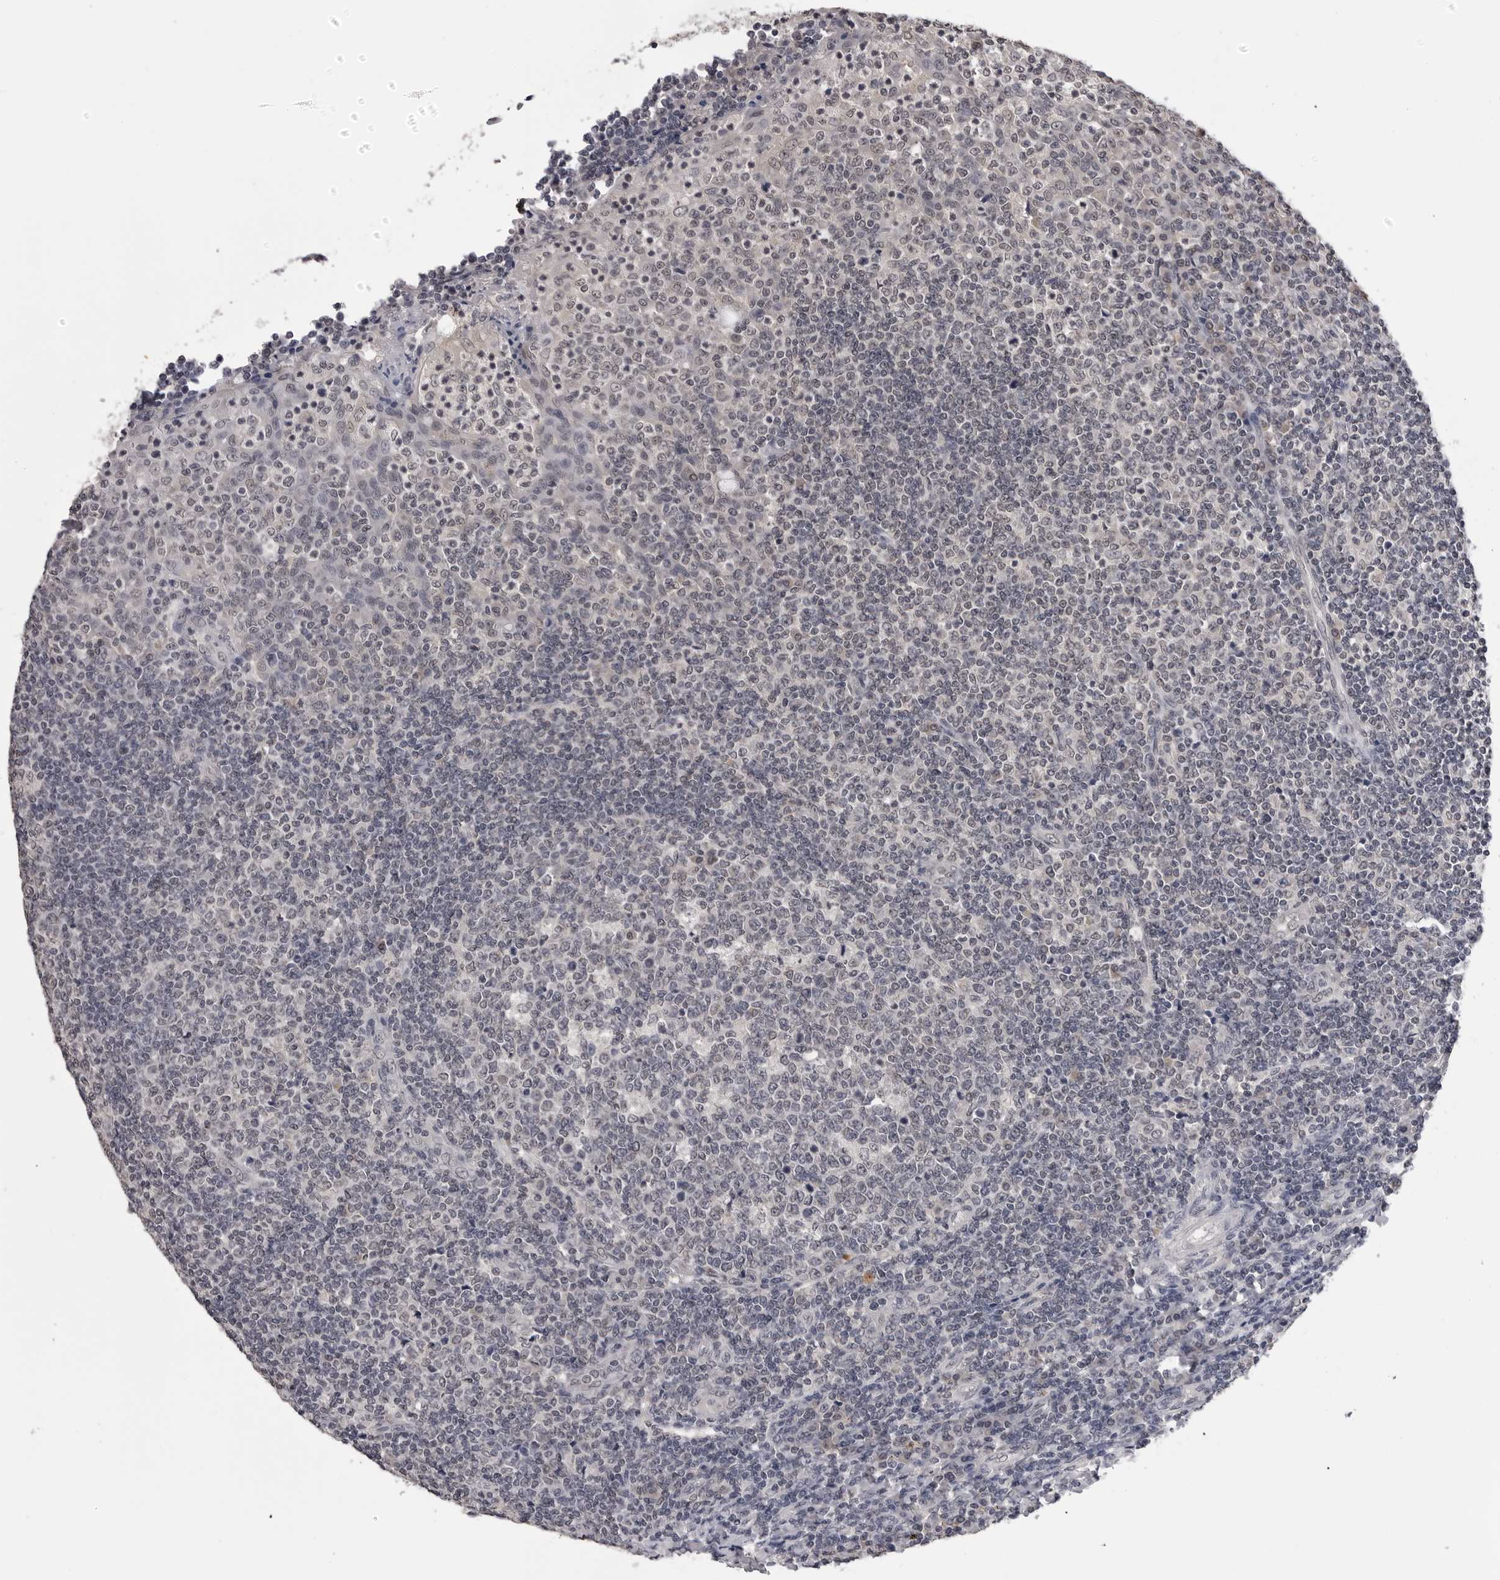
{"staining": {"intensity": "negative", "quantity": "none", "location": "none"}, "tissue": "tonsil", "cell_type": "Germinal center cells", "image_type": "normal", "snomed": [{"axis": "morphology", "description": "Normal tissue, NOS"}, {"axis": "topography", "description": "Tonsil"}], "caption": "High power microscopy image of an immunohistochemistry (IHC) photomicrograph of normal tonsil, revealing no significant staining in germinal center cells. (DAB (3,3'-diaminobenzidine) immunohistochemistry visualized using brightfield microscopy, high magnification).", "gene": "CDK20", "patient": {"sex": "female", "age": 19}}